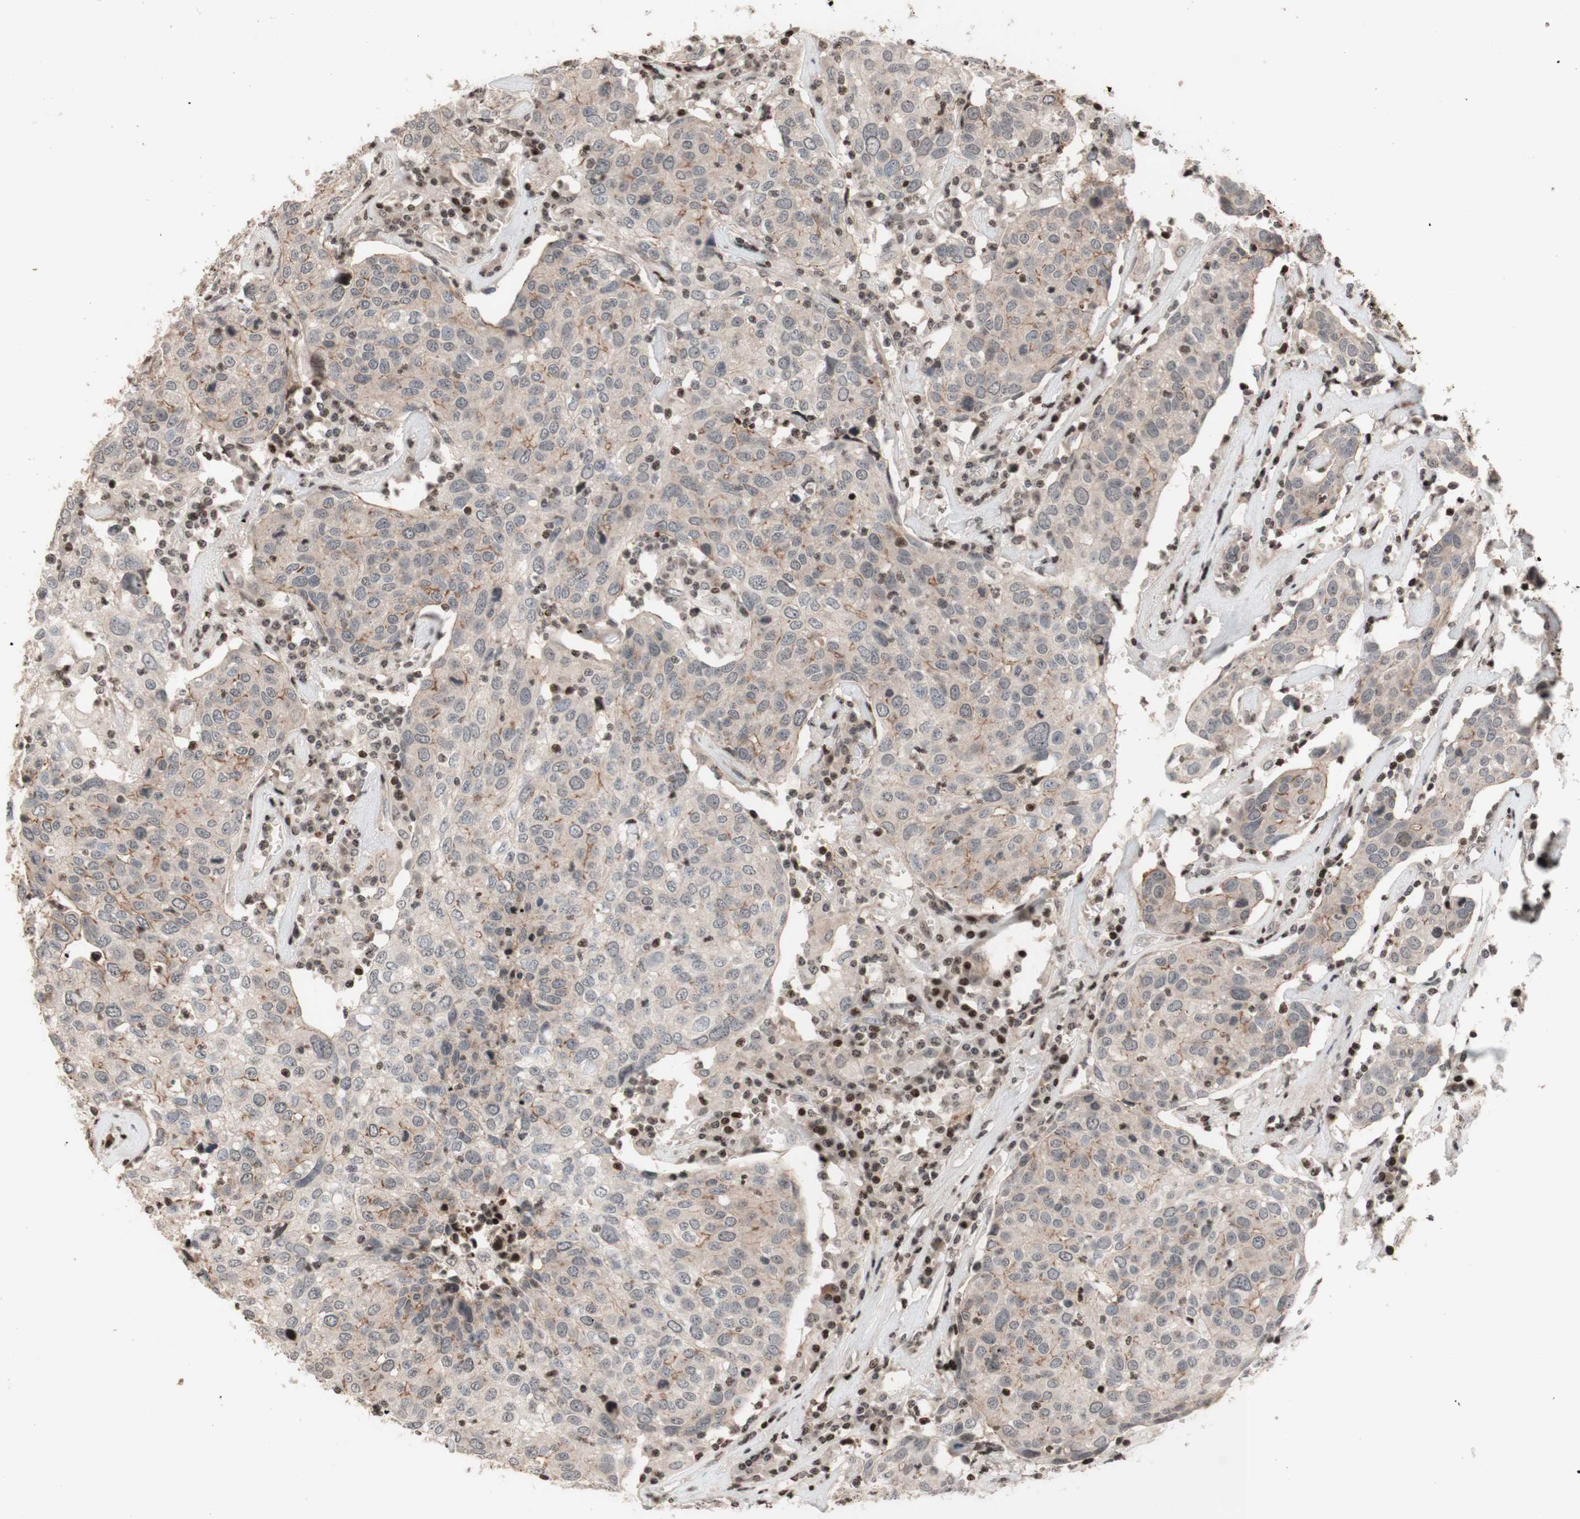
{"staining": {"intensity": "weak", "quantity": ">75%", "location": "cytoplasmic/membranous"}, "tissue": "head and neck cancer", "cell_type": "Tumor cells", "image_type": "cancer", "snomed": [{"axis": "morphology", "description": "Adenocarcinoma, NOS"}, {"axis": "topography", "description": "Salivary gland"}, {"axis": "topography", "description": "Head-Neck"}], "caption": "DAB (3,3'-diaminobenzidine) immunohistochemical staining of adenocarcinoma (head and neck) shows weak cytoplasmic/membranous protein expression in approximately >75% of tumor cells.", "gene": "POLA1", "patient": {"sex": "female", "age": 65}}